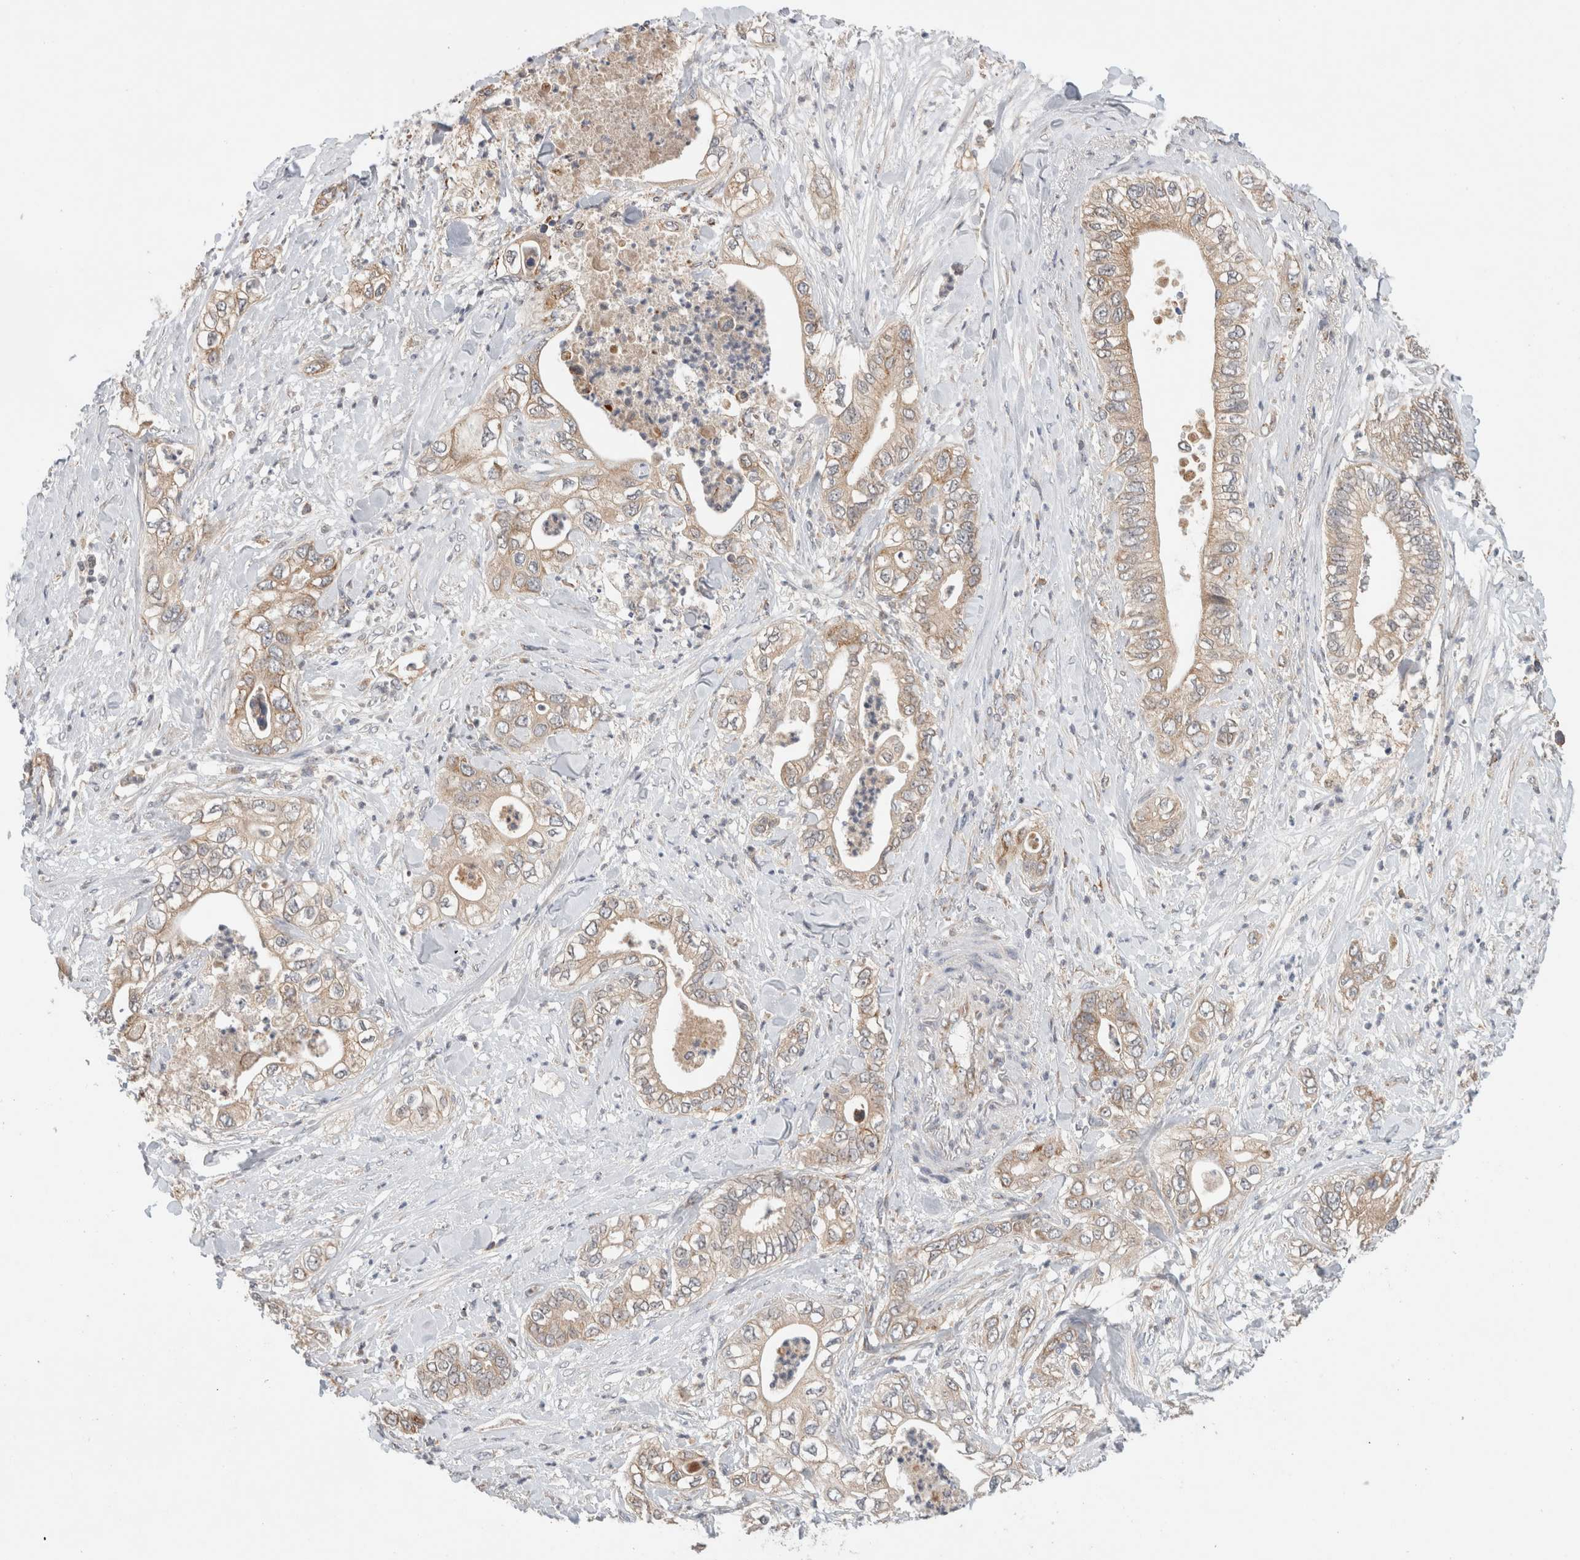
{"staining": {"intensity": "weak", "quantity": ">75%", "location": "cytoplasmic/membranous"}, "tissue": "pancreatic cancer", "cell_type": "Tumor cells", "image_type": "cancer", "snomed": [{"axis": "morphology", "description": "Adenocarcinoma, NOS"}, {"axis": "topography", "description": "Pancreas"}], "caption": "Immunohistochemistry (IHC) photomicrograph of pancreatic cancer stained for a protein (brown), which demonstrates low levels of weak cytoplasmic/membranous staining in approximately >75% of tumor cells.", "gene": "AMPD1", "patient": {"sex": "female", "age": 78}}